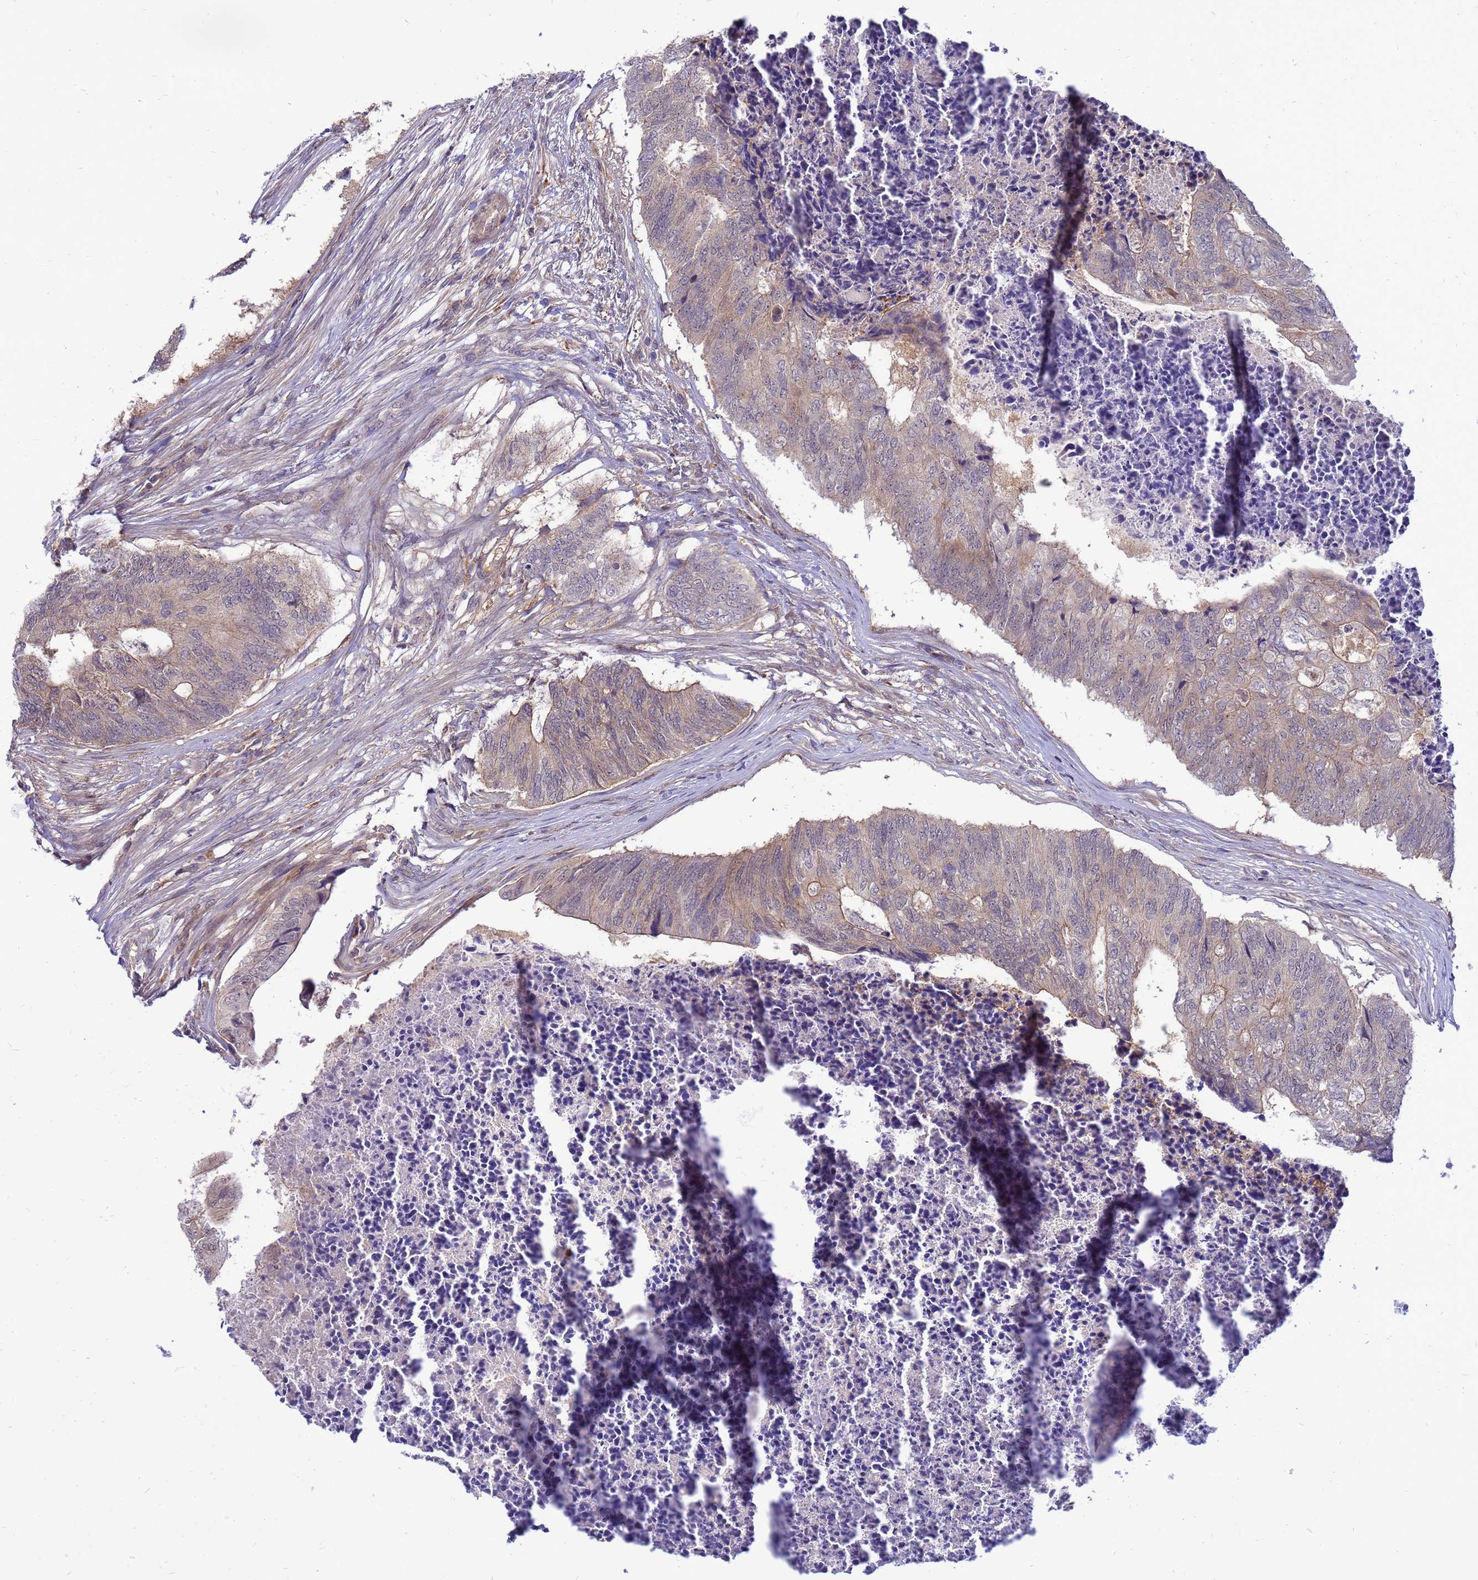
{"staining": {"intensity": "weak", "quantity": "25%-75%", "location": "cytoplasmic/membranous"}, "tissue": "colorectal cancer", "cell_type": "Tumor cells", "image_type": "cancer", "snomed": [{"axis": "morphology", "description": "Adenocarcinoma, NOS"}, {"axis": "topography", "description": "Colon"}], "caption": "Human colorectal adenocarcinoma stained for a protein (brown) displays weak cytoplasmic/membranous positive expression in about 25%-75% of tumor cells.", "gene": "ENOPH1", "patient": {"sex": "female", "age": 67}}